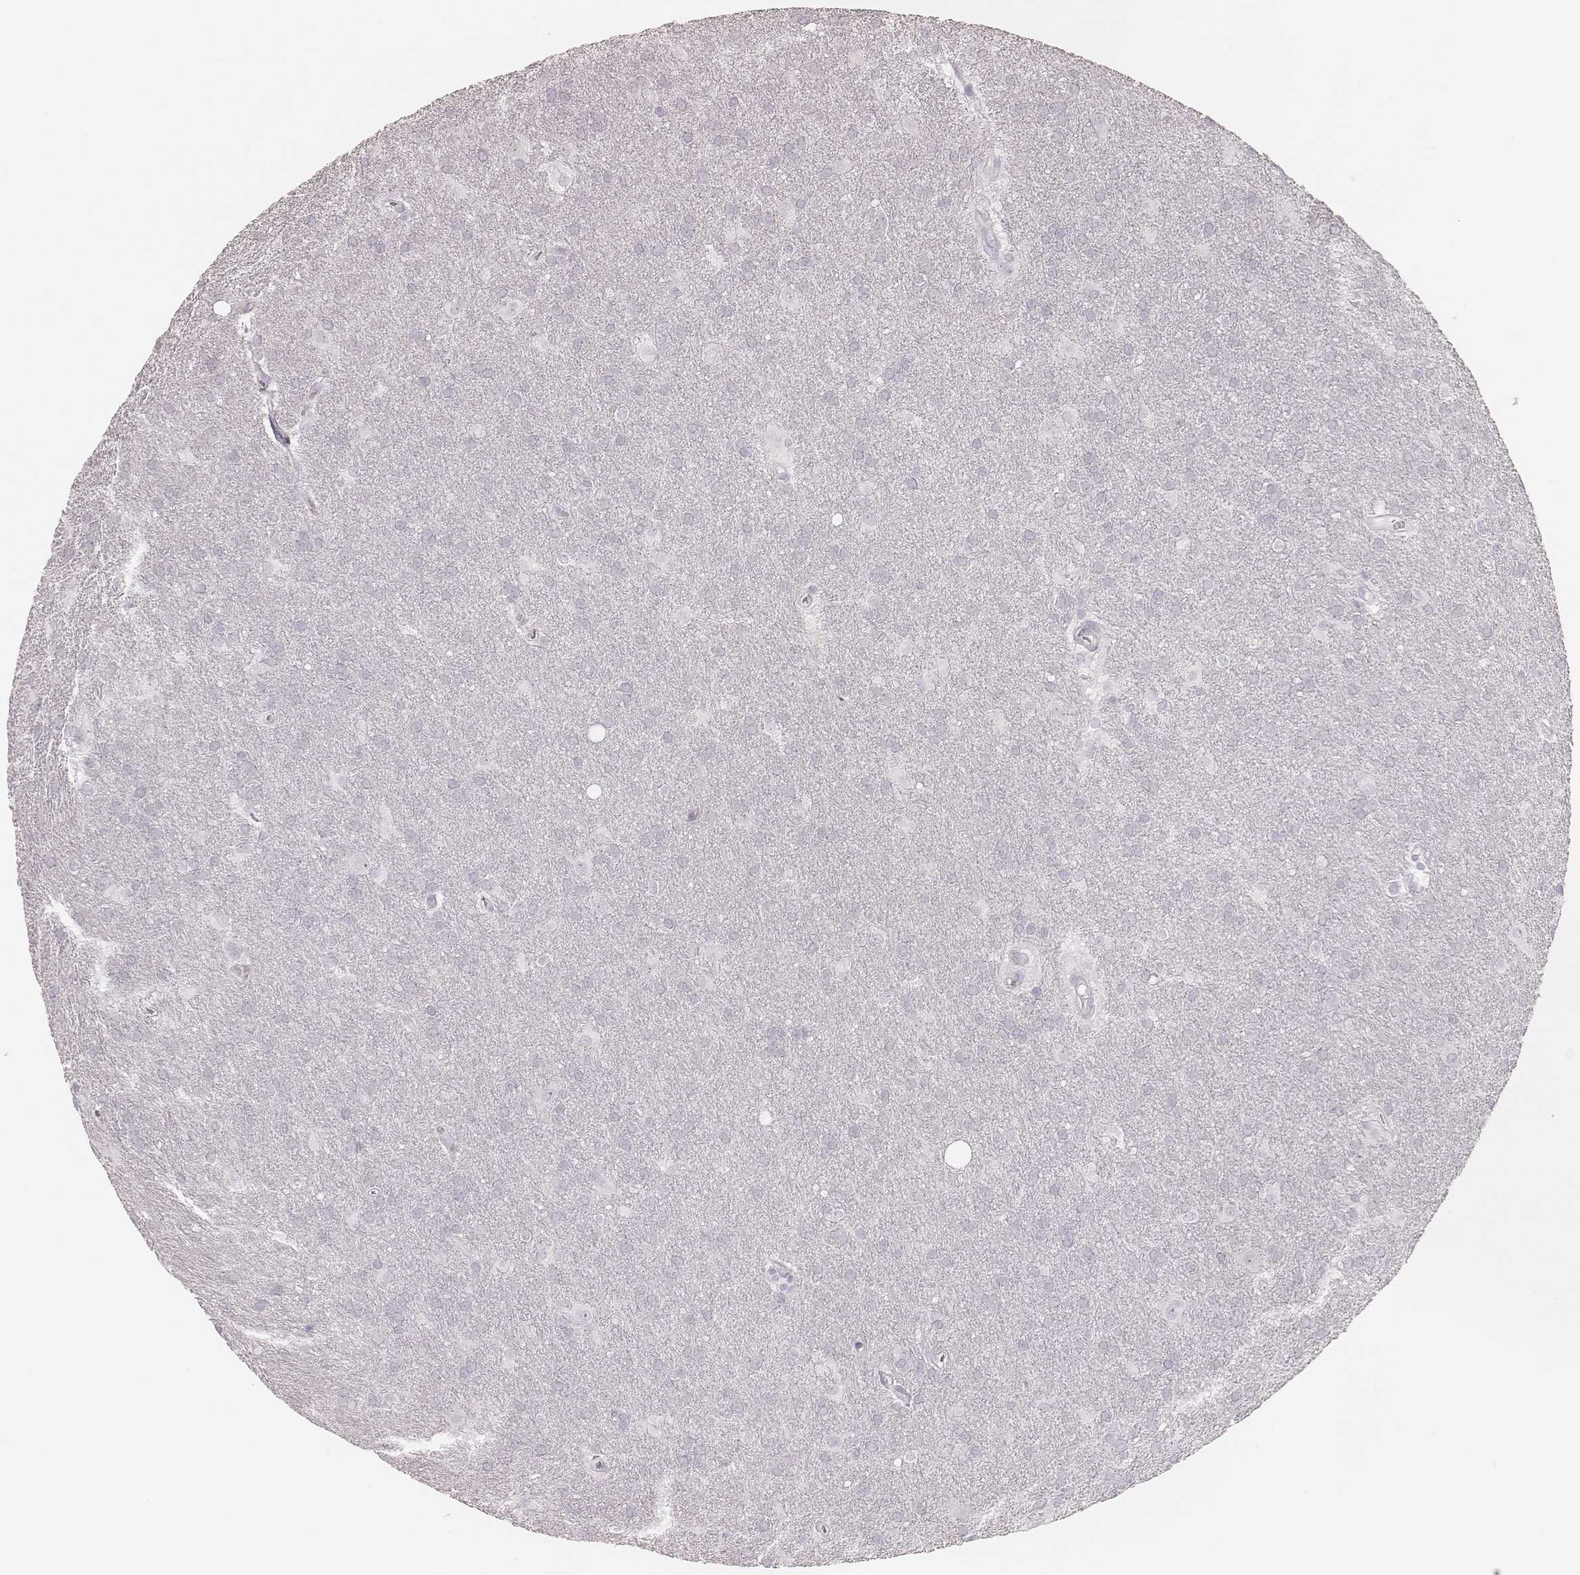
{"staining": {"intensity": "negative", "quantity": "none", "location": "none"}, "tissue": "glioma", "cell_type": "Tumor cells", "image_type": "cancer", "snomed": [{"axis": "morphology", "description": "Glioma, malignant, Low grade"}, {"axis": "topography", "description": "Brain"}], "caption": "DAB (3,3'-diaminobenzidine) immunohistochemical staining of malignant low-grade glioma shows no significant staining in tumor cells. (Immunohistochemistry (ihc), brightfield microscopy, high magnification).", "gene": "KRT82", "patient": {"sex": "male", "age": 58}}